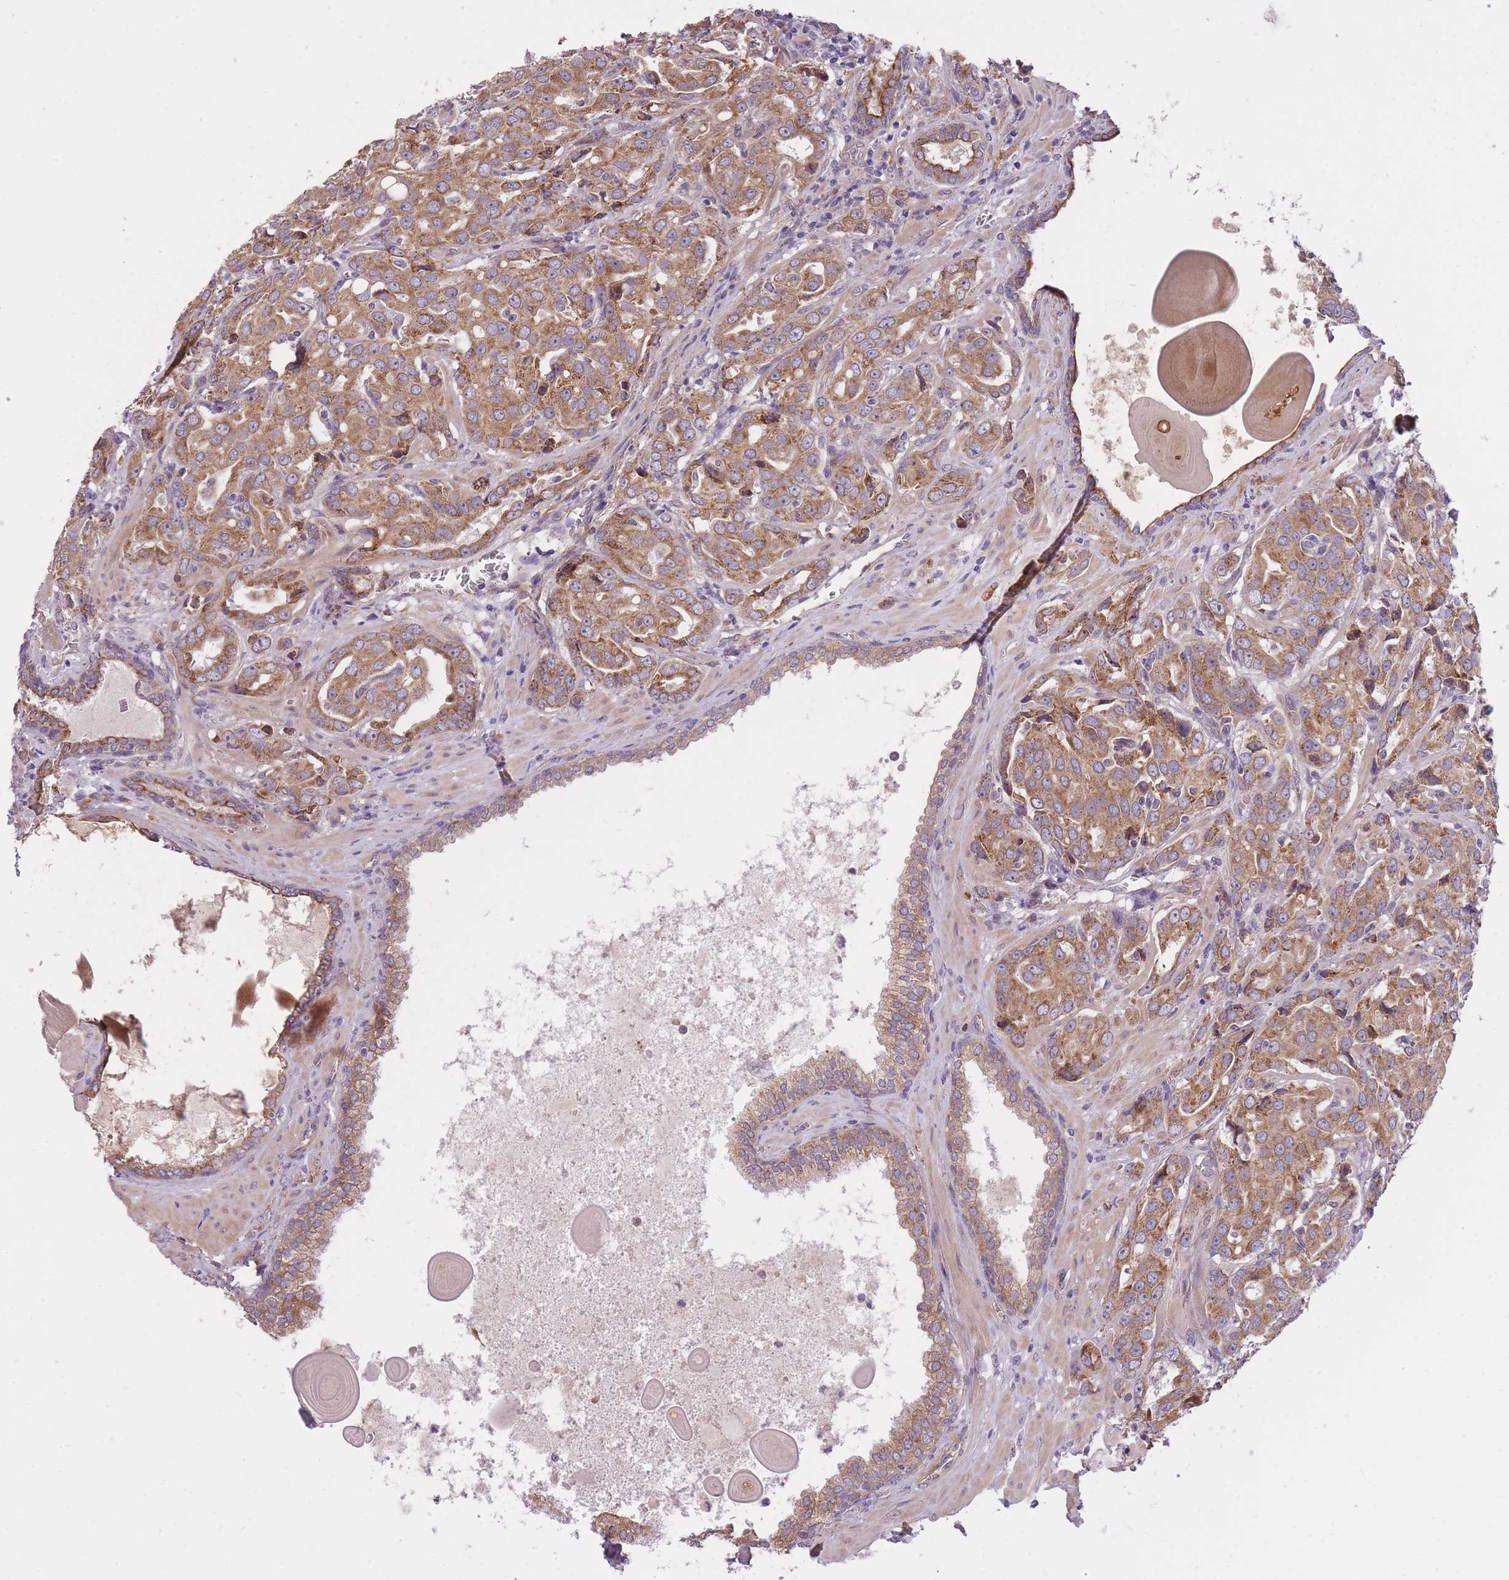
{"staining": {"intensity": "moderate", "quantity": ">75%", "location": "cytoplasmic/membranous"}, "tissue": "prostate cancer", "cell_type": "Tumor cells", "image_type": "cancer", "snomed": [{"axis": "morphology", "description": "Adenocarcinoma, High grade"}, {"axis": "topography", "description": "Prostate"}], "caption": "Protein staining of prostate cancer tissue demonstrates moderate cytoplasmic/membranous staining in approximately >75% of tumor cells.", "gene": "REV1", "patient": {"sex": "male", "age": 68}}